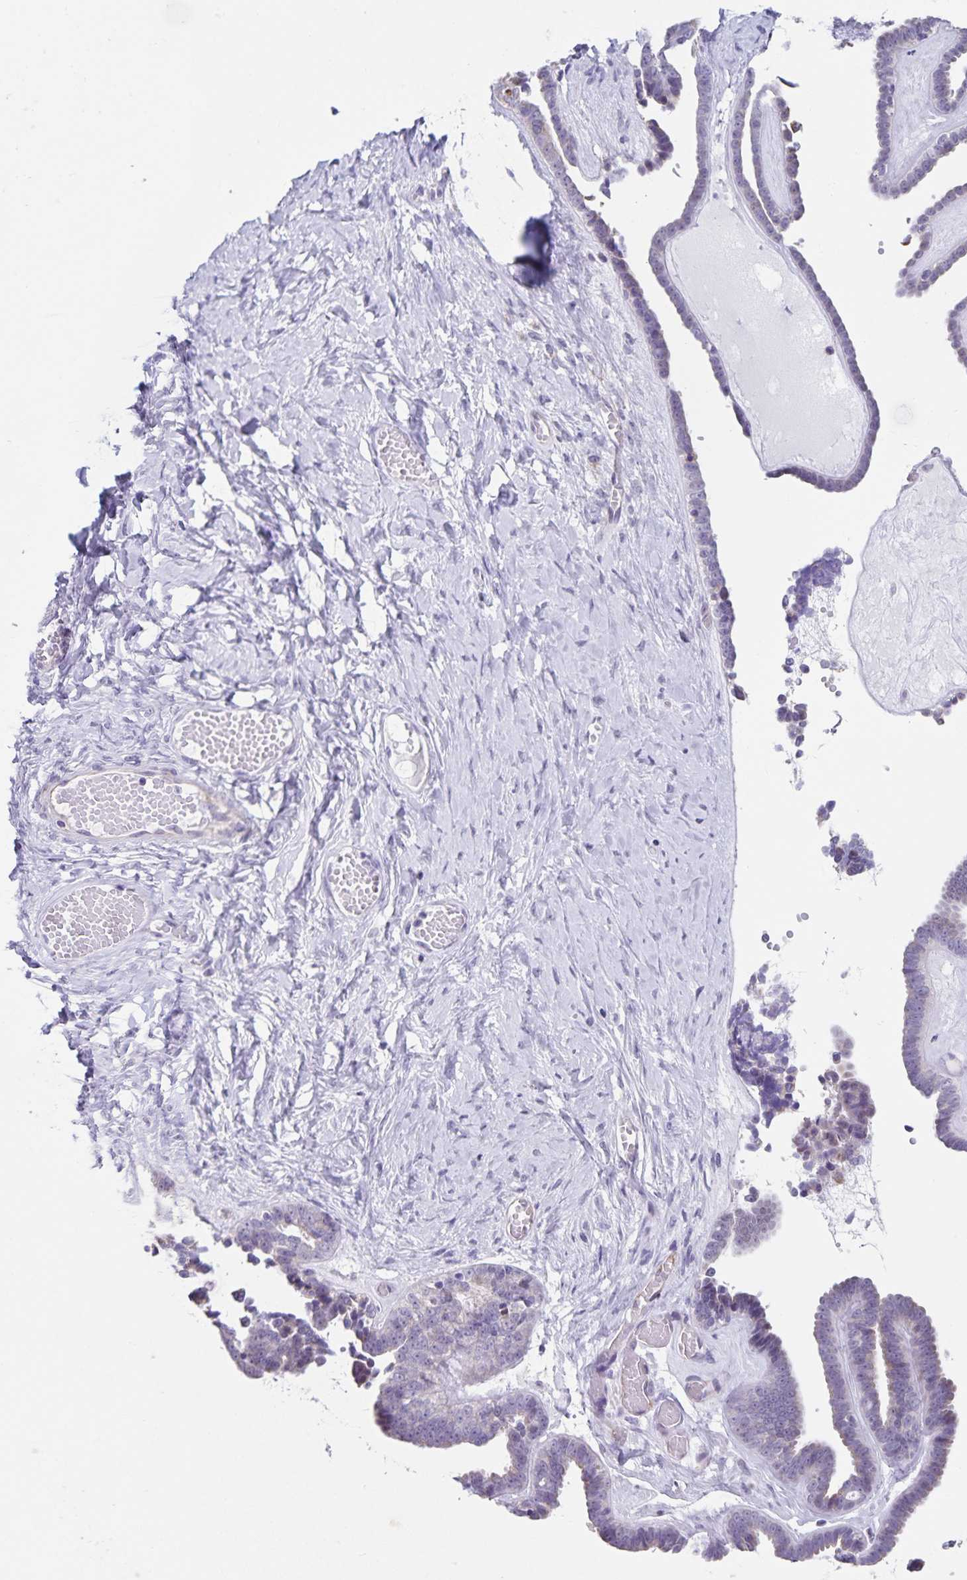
{"staining": {"intensity": "negative", "quantity": "none", "location": "none"}, "tissue": "ovarian cancer", "cell_type": "Tumor cells", "image_type": "cancer", "snomed": [{"axis": "morphology", "description": "Cystadenocarcinoma, serous, NOS"}, {"axis": "topography", "description": "Ovary"}], "caption": "Ovarian cancer (serous cystadenocarcinoma) was stained to show a protein in brown. There is no significant staining in tumor cells. Brightfield microscopy of immunohistochemistry (IHC) stained with DAB (3,3'-diaminobenzidine) (brown) and hematoxylin (blue), captured at high magnification.", "gene": "SYNM", "patient": {"sex": "female", "age": 71}}